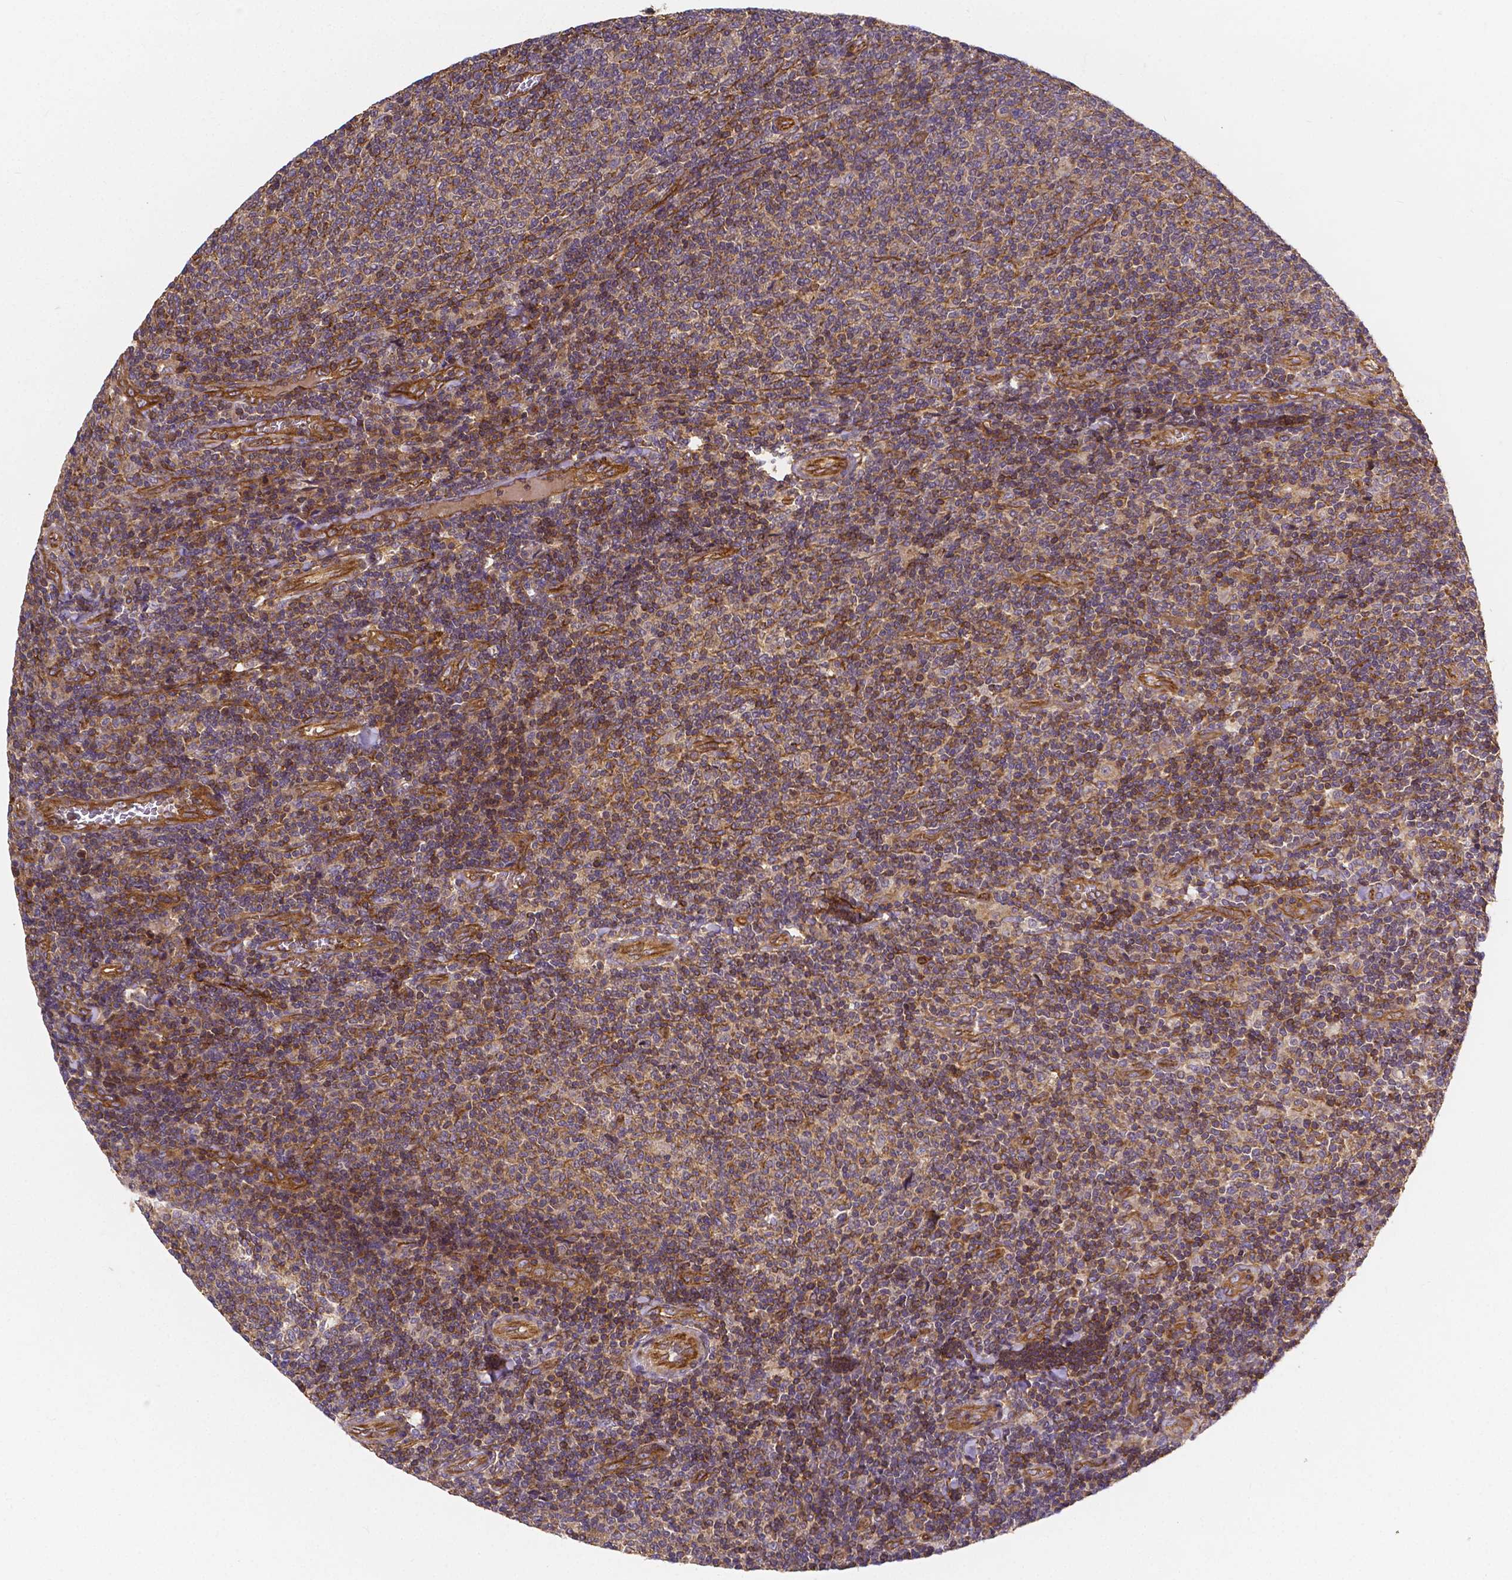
{"staining": {"intensity": "moderate", "quantity": ">75%", "location": "cytoplasmic/membranous"}, "tissue": "lymphoma", "cell_type": "Tumor cells", "image_type": "cancer", "snomed": [{"axis": "morphology", "description": "Malignant lymphoma, non-Hodgkin's type, Low grade"}, {"axis": "topography", "description": "Lymph node"}], "caption": "This micrograph reveals IHC staining of human low-grade malignant lymphoma, non-Hodgkin's type, with medium moderate cytoplasmic/membranous positivity in about >75% of tumor cells.", "gene": "CLINT1", "patient": {"sex": "male", "age": 52}}